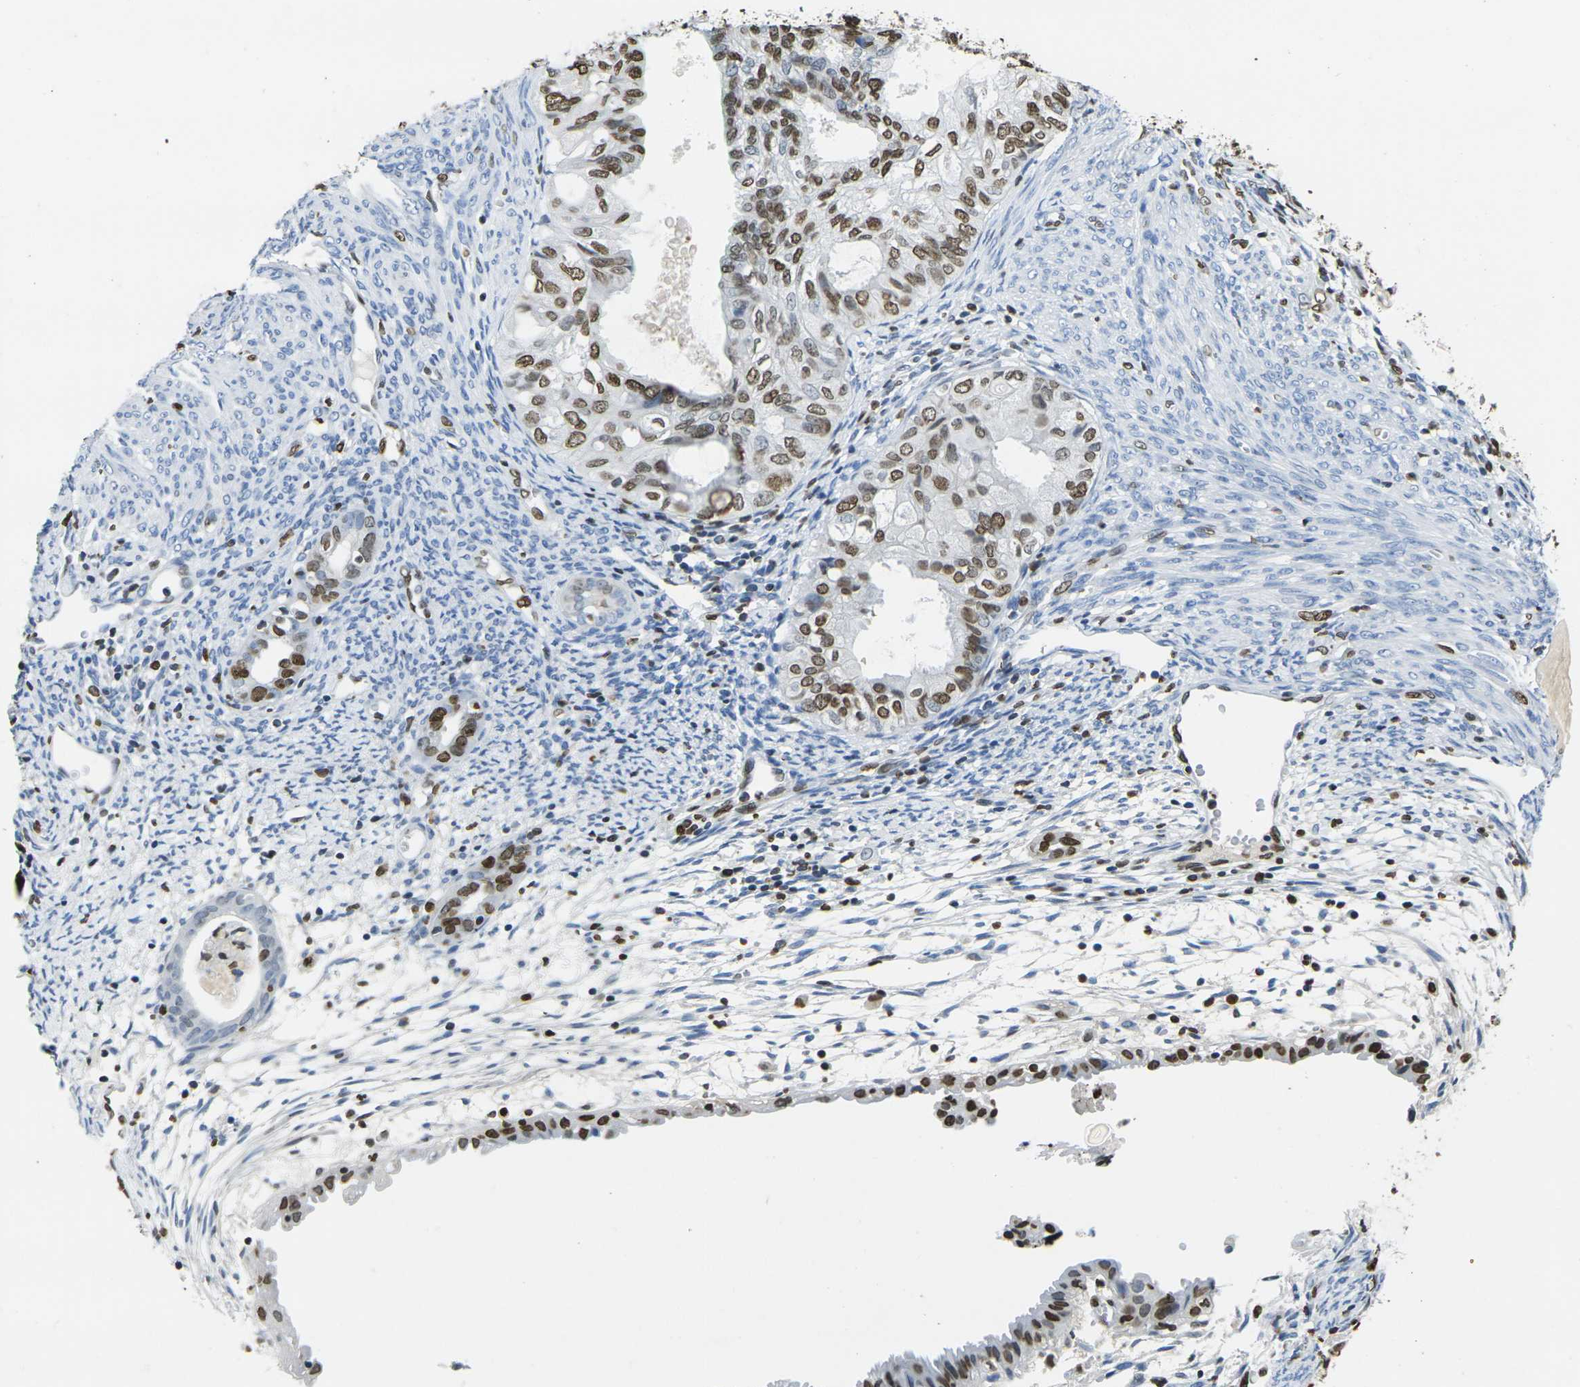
{"staining": {"intensity": "strong", "quantity": ">75%", "location": "nuclear"}, "tissue": "cervical cancer", "cell_type": "Tumor cells", "image_type": "cancer", "snomed": [{"axis": "morphology", "description": "Normal tissue, NOS"}, {"axis": "morphology", "description": "Adenocarcinoma, NOS"}, {"axis": "topography", "description": "Cervix"}, {"axis": "topography", "description": "Endometrium"}], "caption": "About >75% of tumor cells in human cervical cancer (adenocarcinoma) demonstrate strong nuclear protein staining as visualized by brown immunohistochemical staining.", "gene": "DRAXIN", "patient": {"sex": "female", "age": 86}}